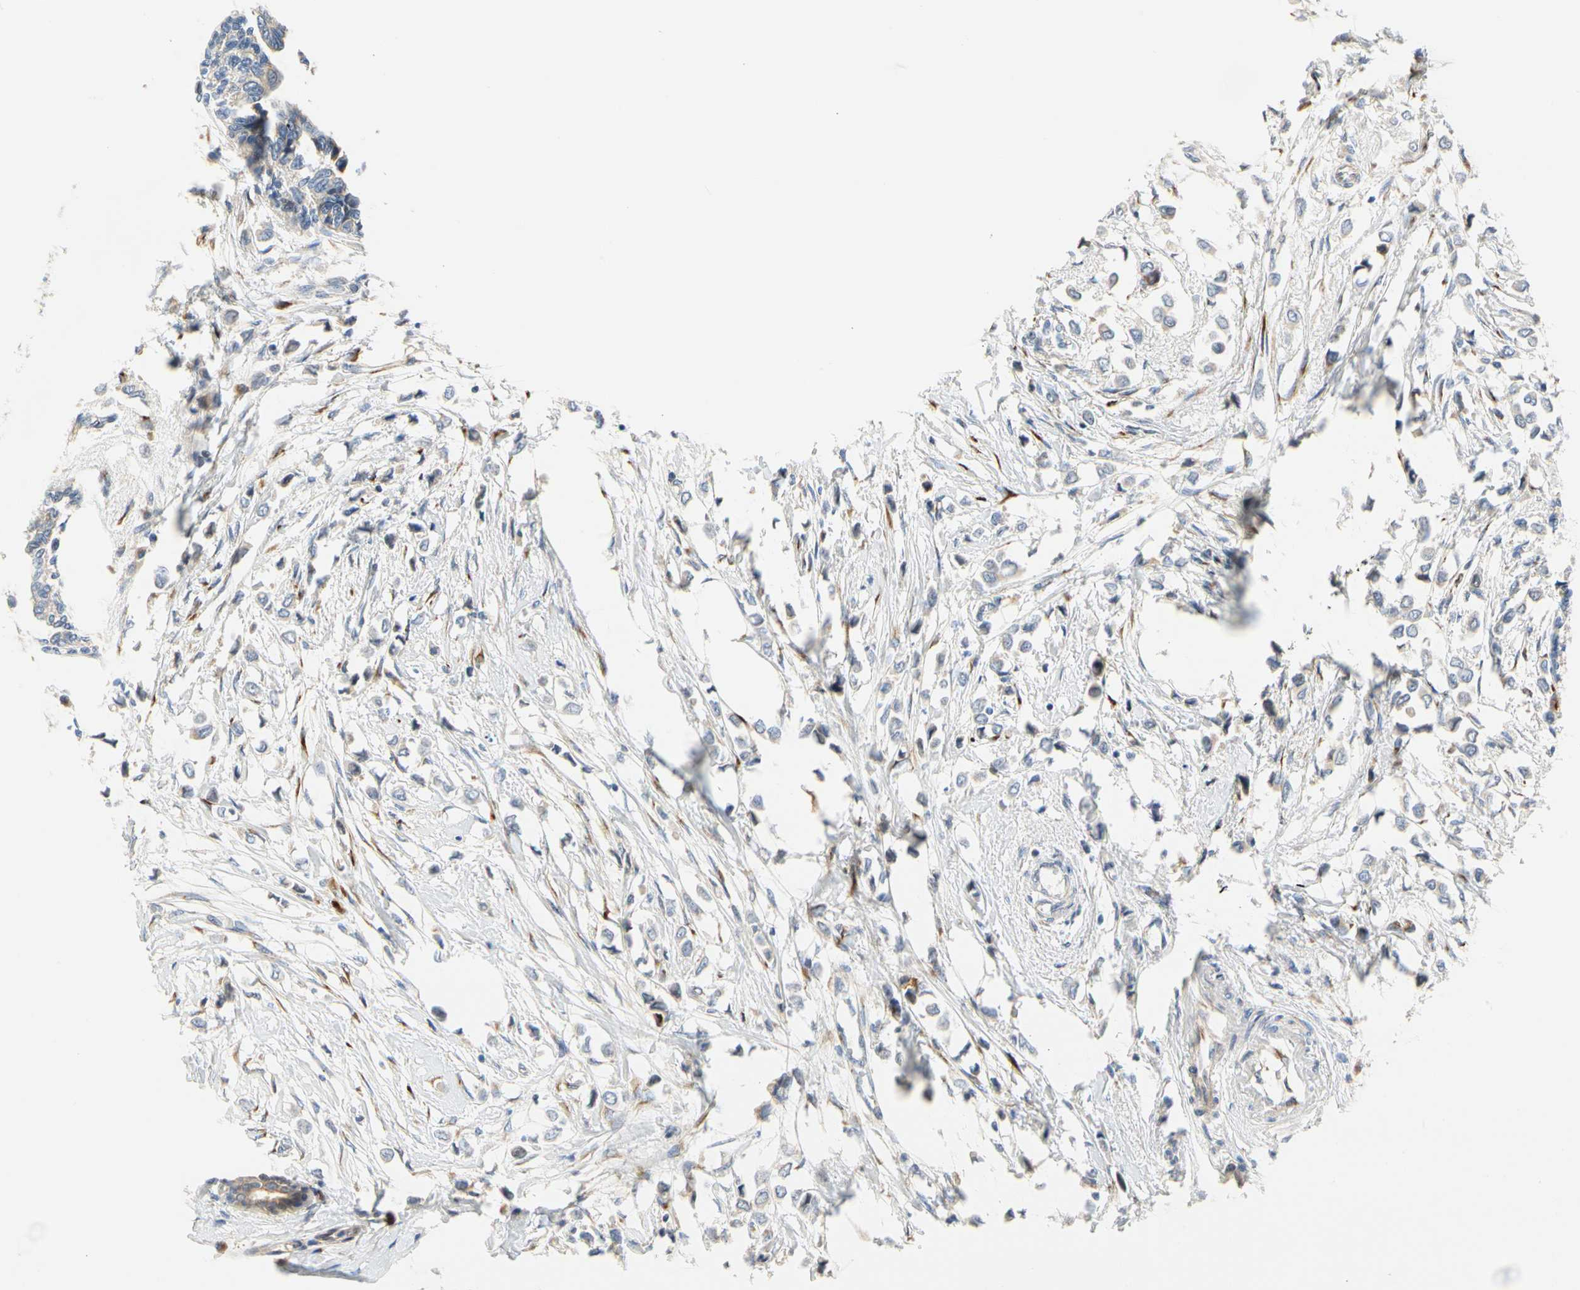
{"staining": {"intensity": "negative", "quantity": "none", "location": "none"}, "tissue": "breast cancer", "cell_type": "Tumor cells", "image_type": "cancer", "snomed": [{"axis": "morphology", "description": "Lobular carcinoma"}, {"axis": "topography", "description": "Breast"}], "caption": "Histopathology image shows no protein staining in tumor cells of lobular carcinoma (breast) tissue.", "gene": "ZNF236", "patient": {"sex": "female", "age": 51}}